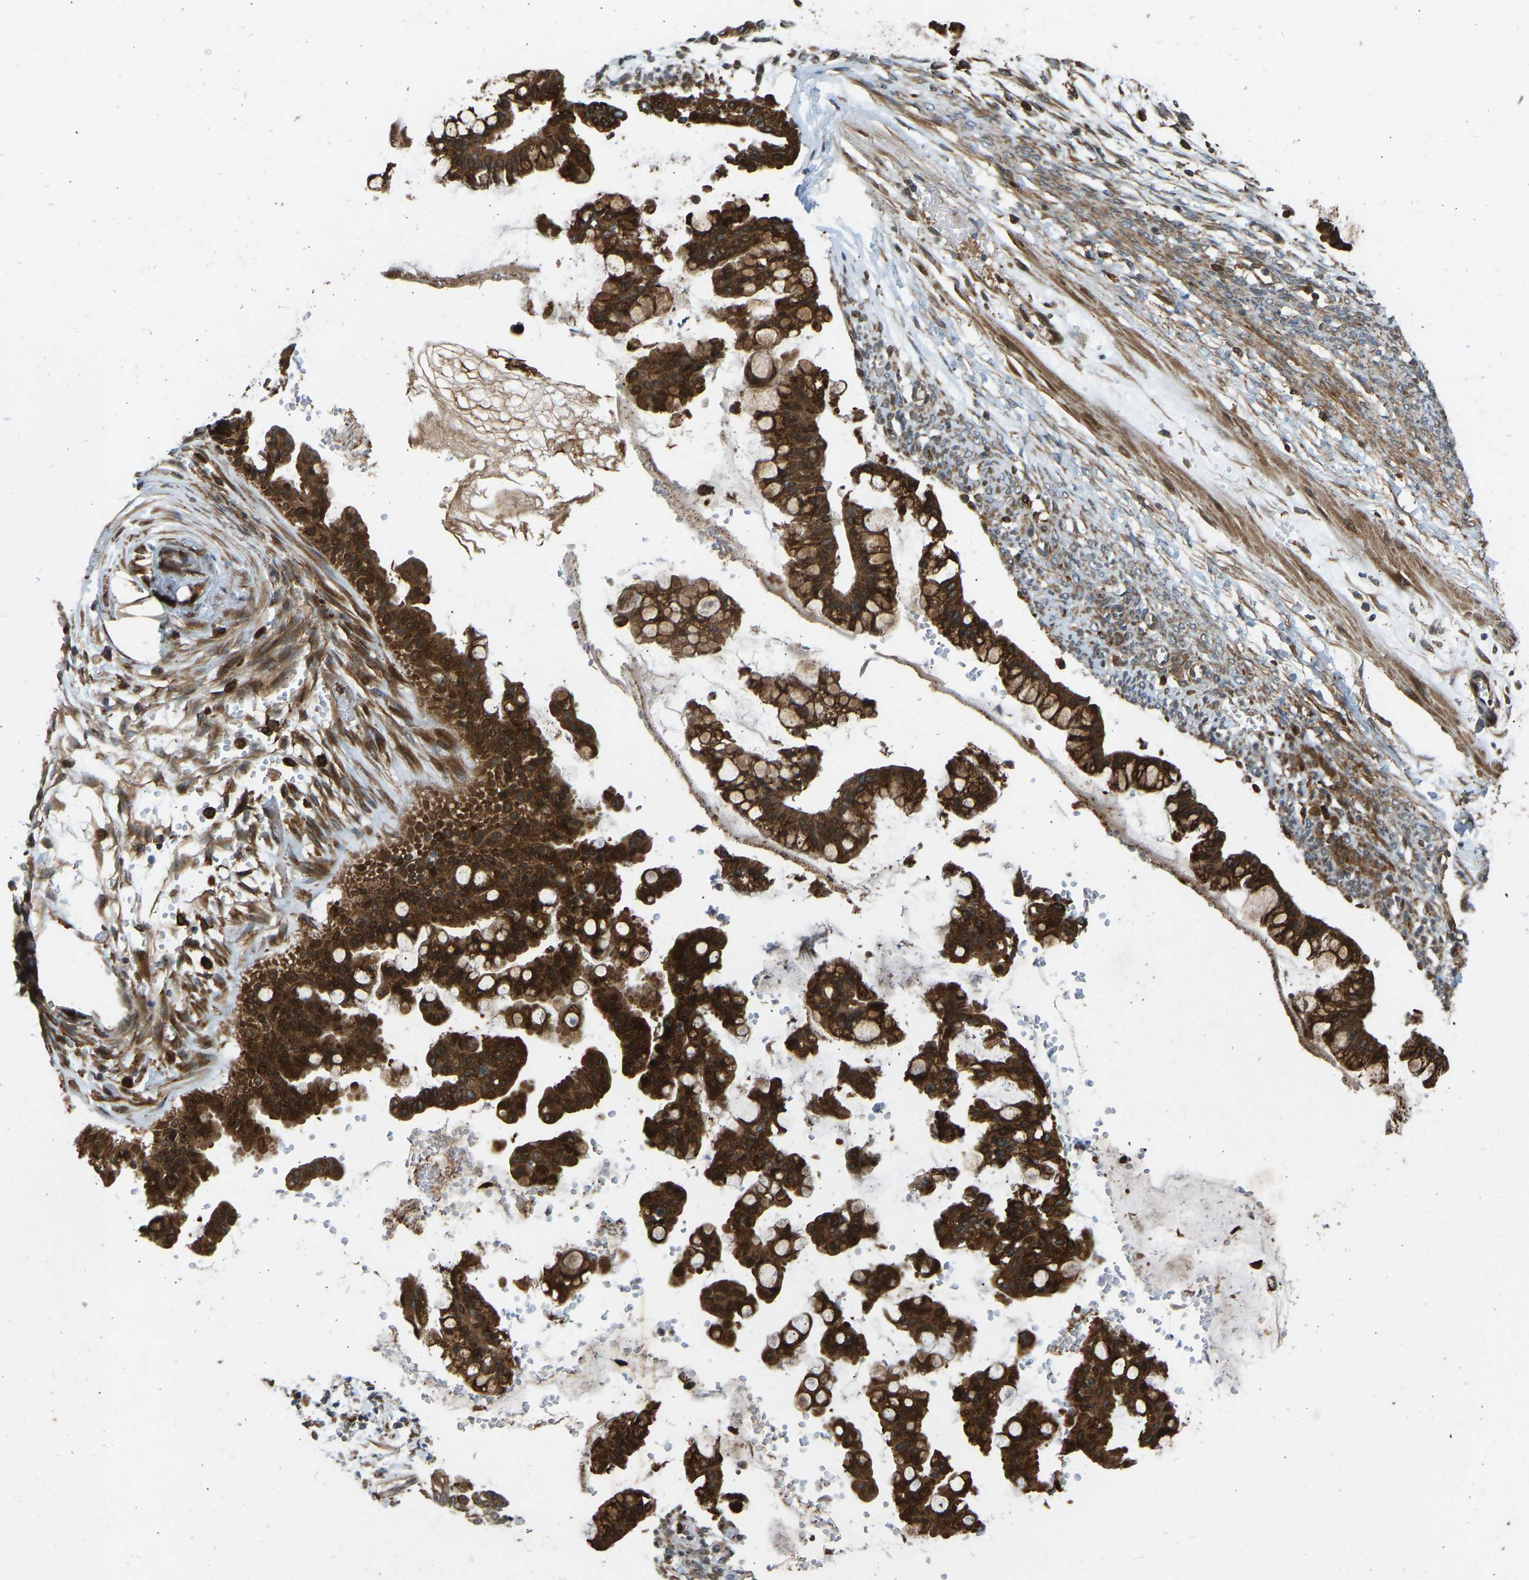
{"staining": {"intensity": "strong", "quantity": ">75%", "location": "cytoplasmic/membranous"}, "tissue": "ovarian cancer", "cell_type": "Tumor cells", "image_type": "cancer", "snomed": [{"axis": "morphology", "description": "Cystadenocarcinoma, mucinous, NOS"}, {"axis": "topography", "description": "Ovary"}], "caption": "Immunohistochemistry histopathology image of neoplastic tissue: mucinous cystadenocarcinoma (ovarian) stained using IHC reveals high levels of strong protein expression localized specifically in the cytoplasmic/membranous of tumor cells, appearing as a cytoplasmic/membranous brown color.", "gene": "OS9", "patient": {"sex": "female", "age": 73}}